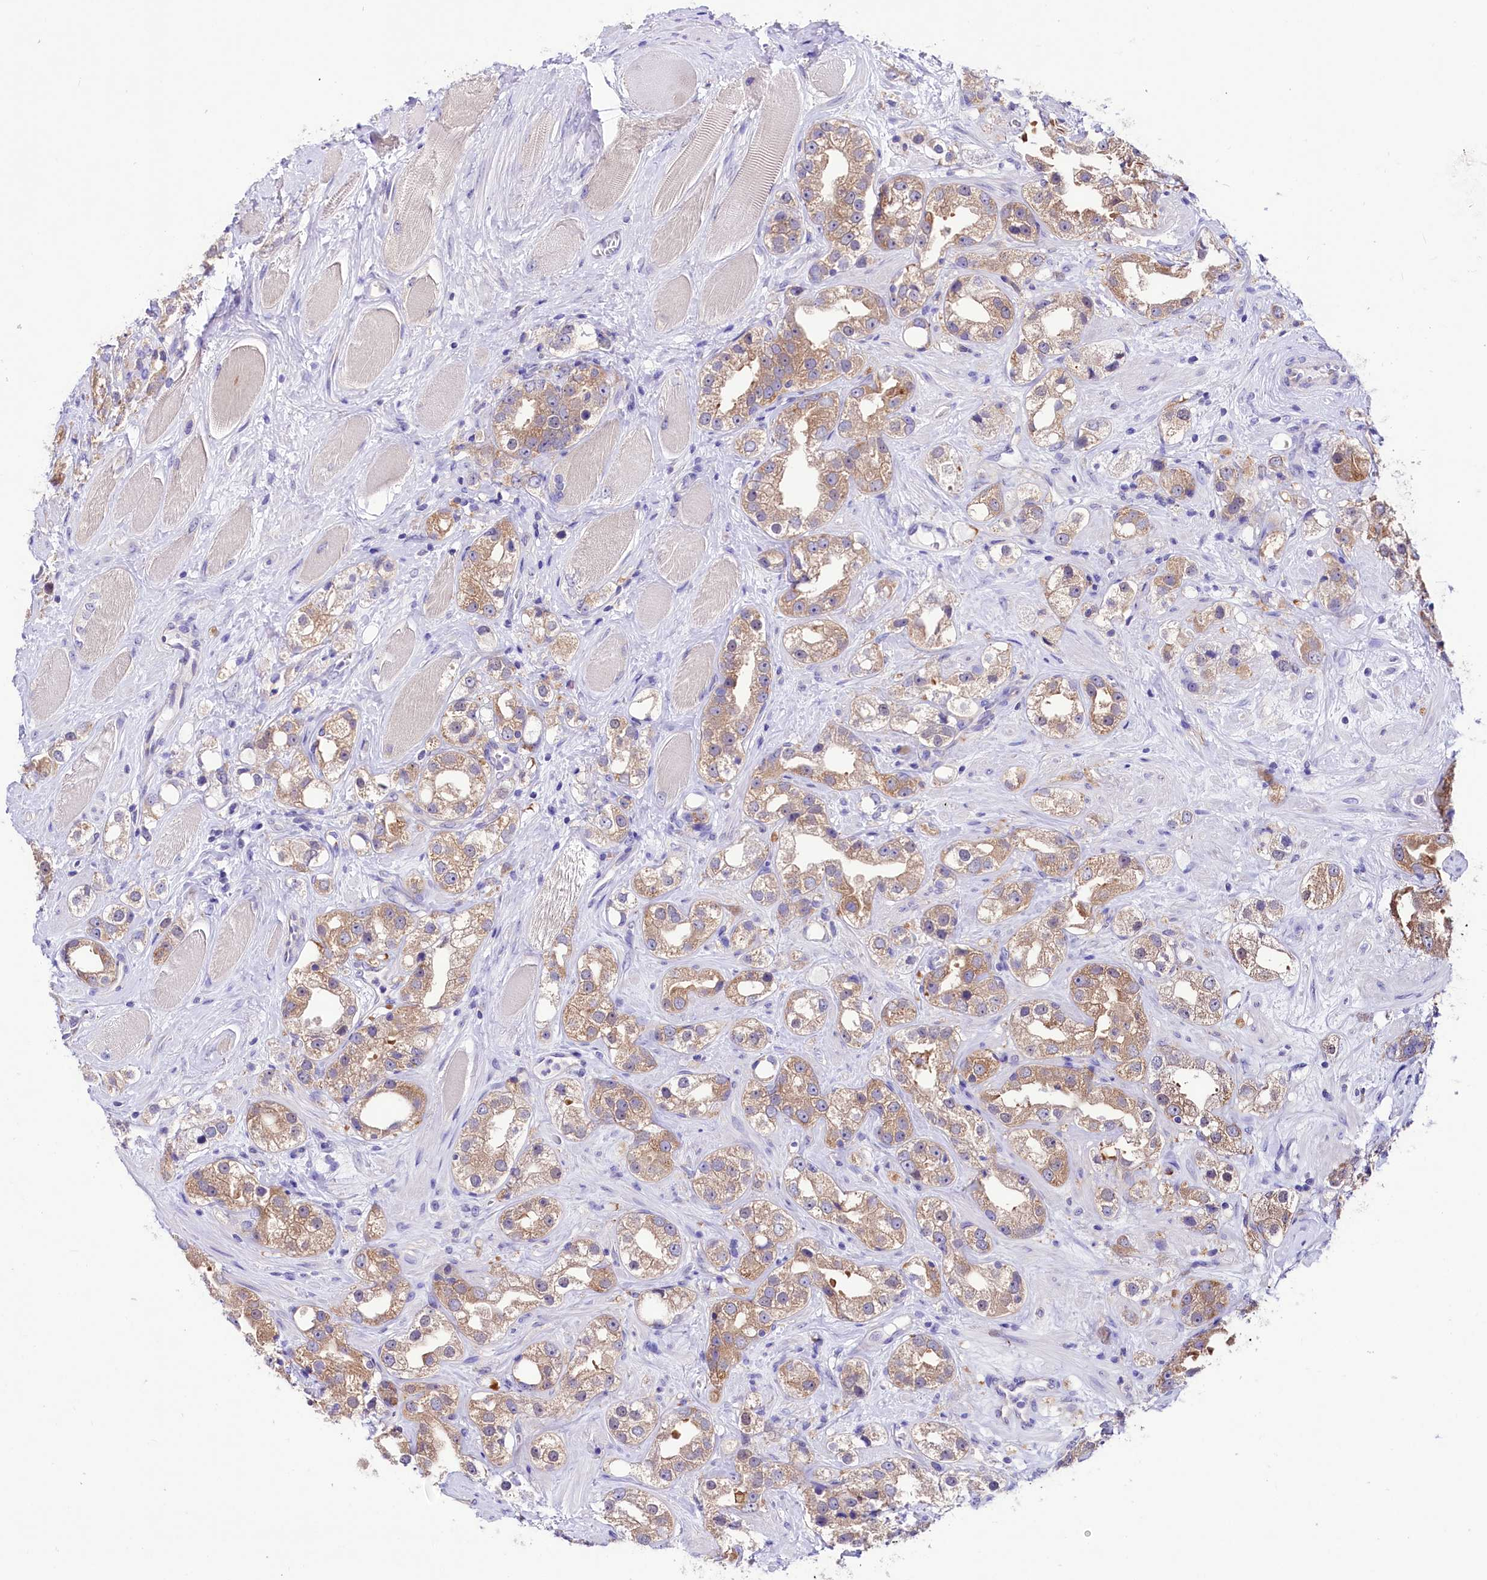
{"staining": {"intensity": "moderate", "quantity": "25%-75%", "location": "cytoplasmic/membranous"}, "tissue": "prostate cancer", "cell_type": "Tumor cells", "image_type": "cancer", "snomed": [{"axis": "morphology", "description": "Adenocarcinoma, NOS"}, {"axis": "topography", "description": "Prostate"}], "caption": "Immunohistochemistry micrograph of neoplastic tissue: prostate cancer stained using immunohistochemistry (IHC) shows medium levels of moderate protein expression localized specifically in the cytoplasmic/membranous of tumor cells, appearing as a cytoplasmic/membranous brown color.", "gene": "ABHD5", "patient": {"sex": "male", "age": 79}}